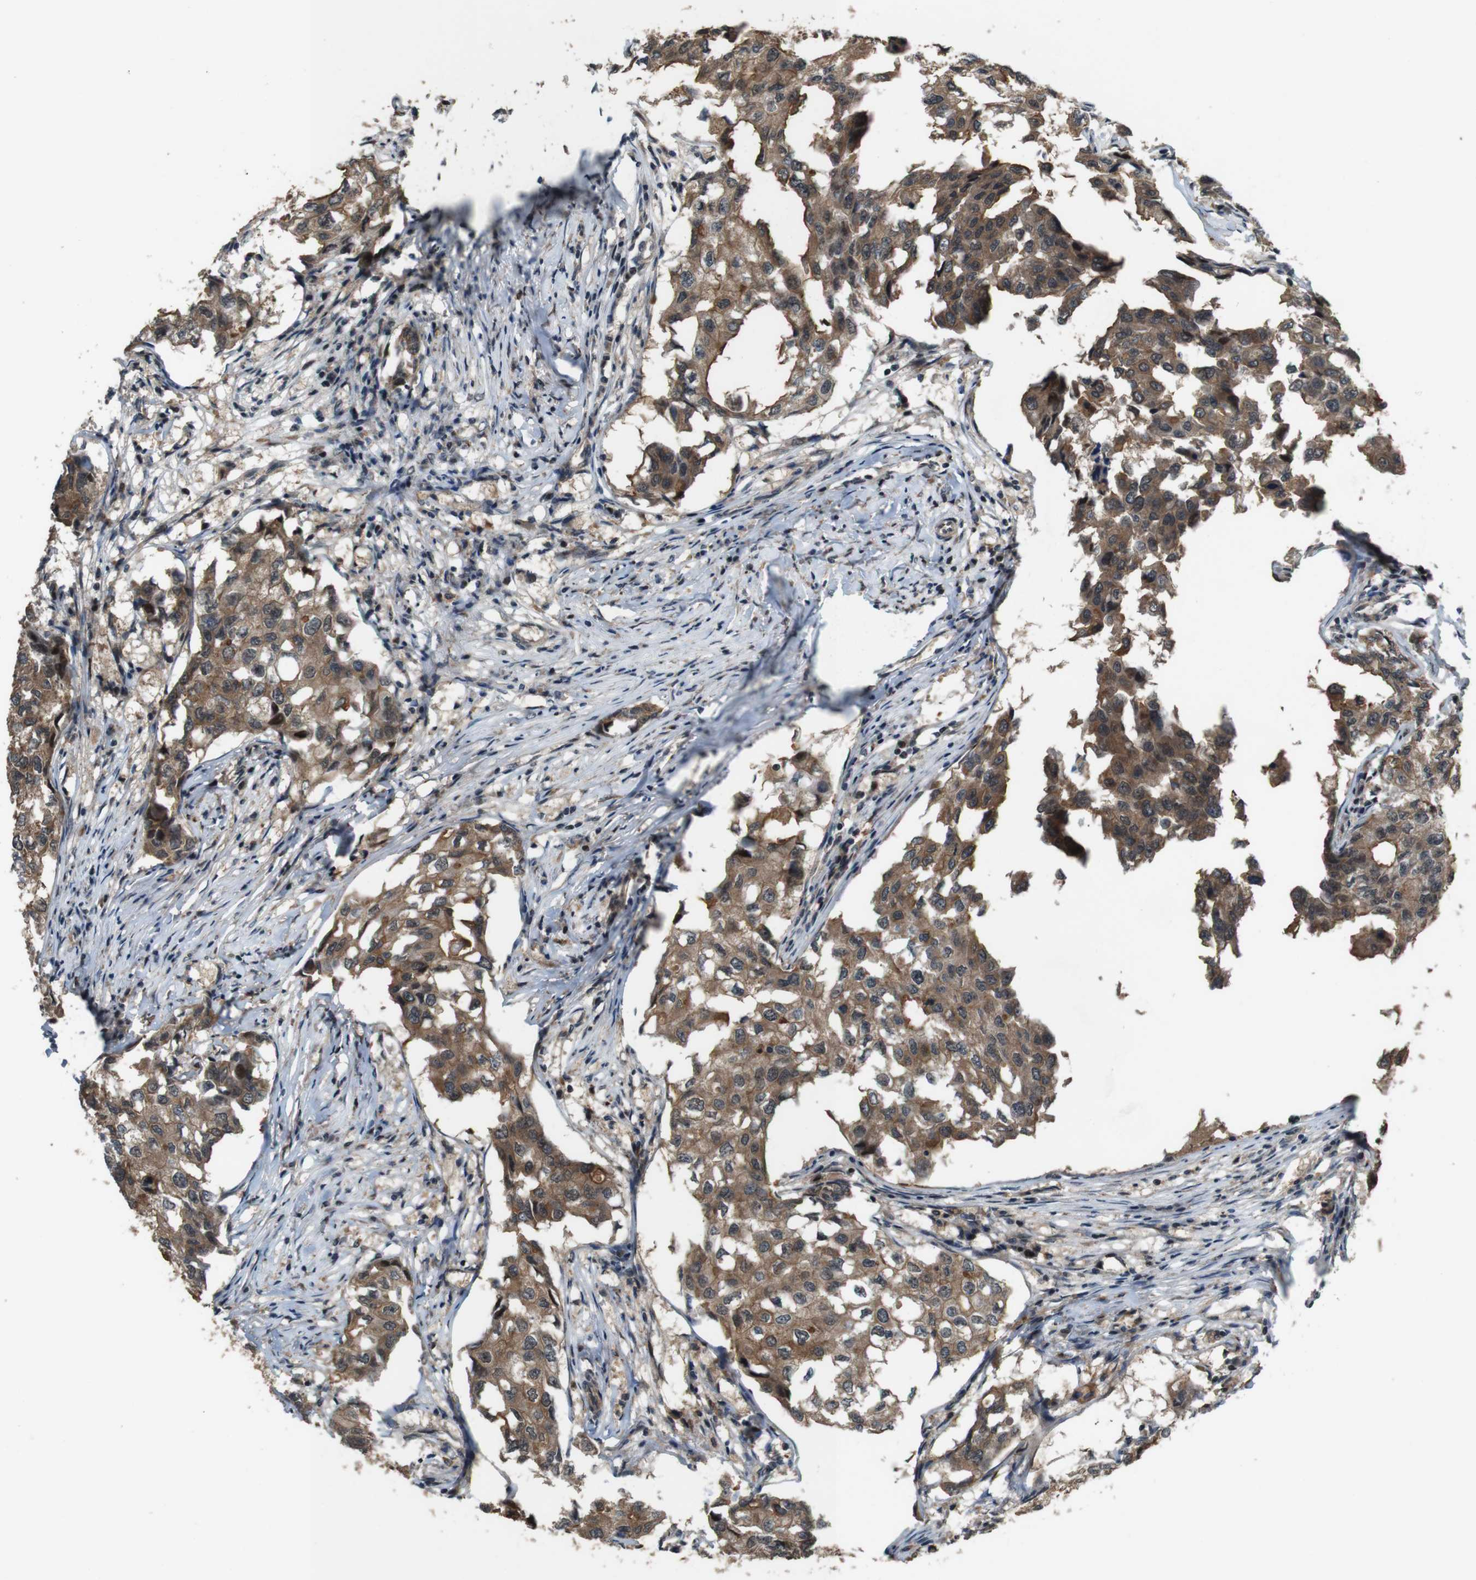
{"staining": {"intensity": "moderate", "quantity": ">75%", "location": "cytoplasmic/membranous"}, "tissue": "breast cancer", "cell_type": "Tumor cells", "image_type": "cancer", "snomed": [{"axis": "morphology", "description": "Duct carcinoma"}, {"axis": "topography", "description": "Breast"}], "caption": "Invasive ductal carcinoma (breast) tissue demonstrates moderate cytoplasmic/membranous expression in about >75% of tumor cells", "gene": "CDC34", "patient": {"sex": "female", "age": 27}}